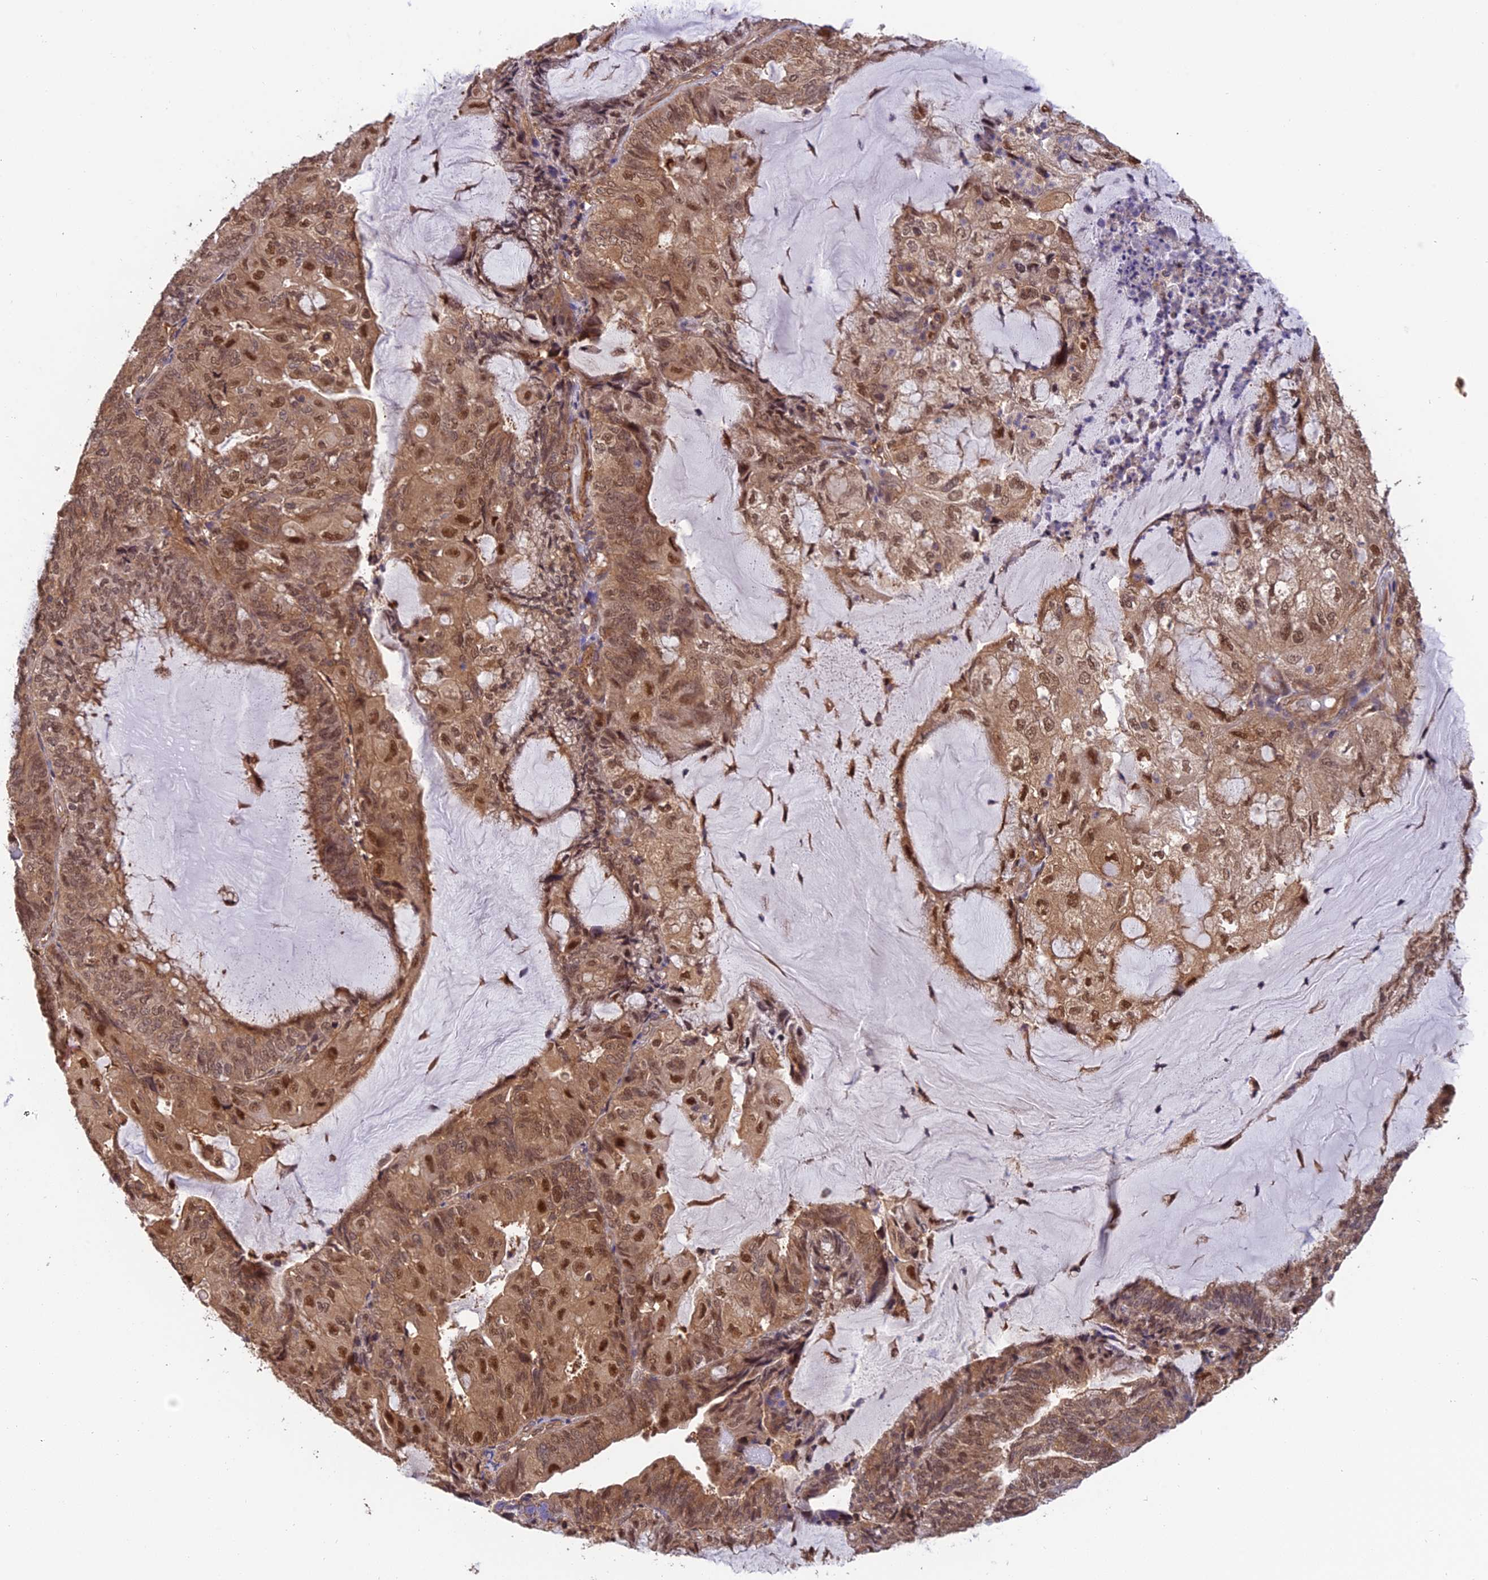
{"staining": {"intensity": "moderate", "quantity": ">75%", "location": "cytoplasmic/membranous,nuclear"}, "tissue": "endometrial cancer", "cell_type": "Tumor cells", "image_type": "cancer", "snomed": [{"axis": "morphology", "description": "Adenocarcinoma, NOS"}, {"axis": "topography", "description": "Endometrium"}], "caption": "Human adenocarcinoma (endometrial) stained with a brown dye exhibits moderate cytoplasmic/membranous and nuclear positive staining in about >75% of tumor cells.", "gene": "PSMB3", "patient": {"sex": "female", "age": 81}}